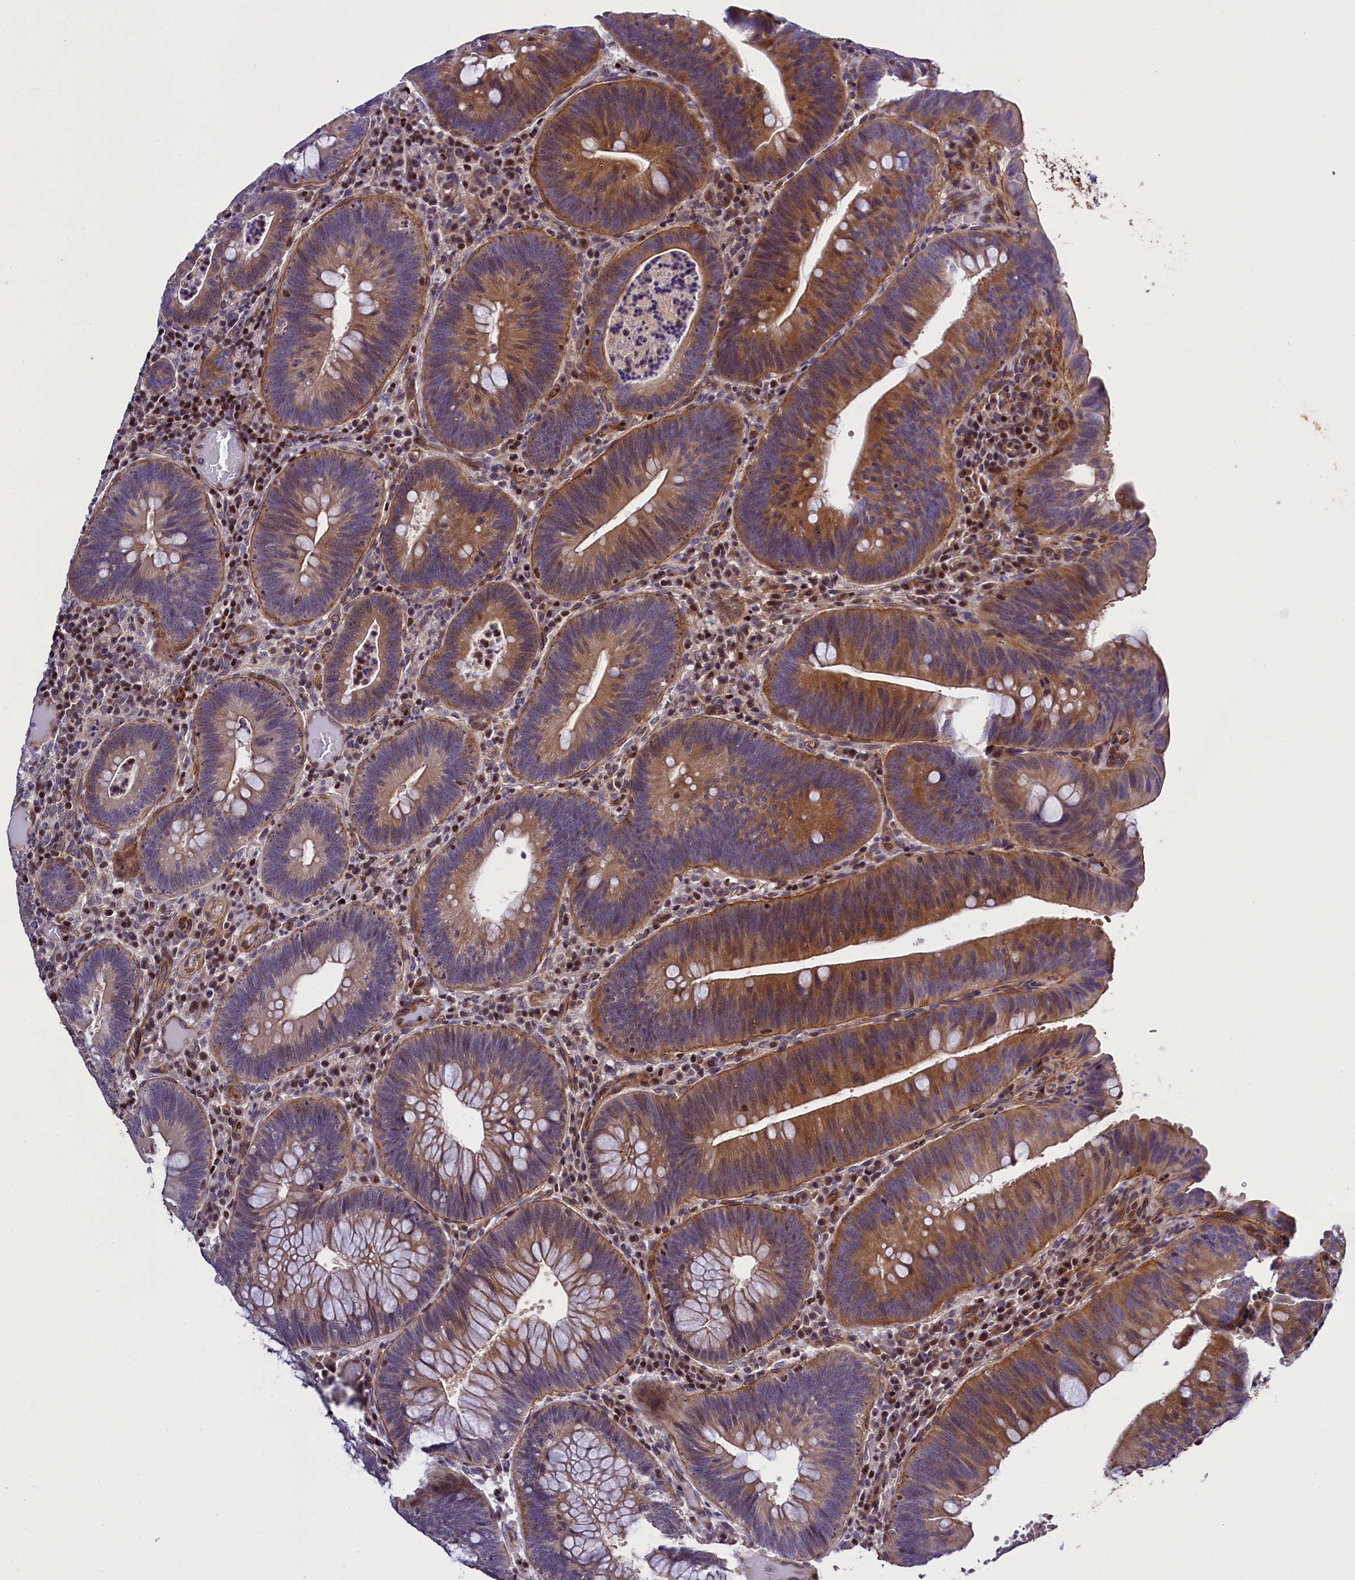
{"staining": {"intensity": "moderate", "quantity": "25%-75%", "location": "cytoplasmic/membranous,nuclear"}, "tissue": "colorectal cancer", "cell_type": "Tumor cells", "image_type": "cancer", "snomed": [{"axis": "morphology", "description": "Adenocarcinoma, NOS"}, {"axis": "topography", "description": "Rectum"}], "caption": "Immunohistochemistry (IHC) staining of colorectal adenocarcinoma, which exhibits medium levels of moderate cytoplasmic/membranous and nuclear expression in approximately 25%-75% of tumor cells indicating moderate cytoplasmic/membranous and nuclear protein expression. The staining was performed using DAB (brown) for protein detection and nuclei were counterstained in hematoxylin (blue).", "gene": "SP4", "patient": {"sex": "female", "age": 75}}